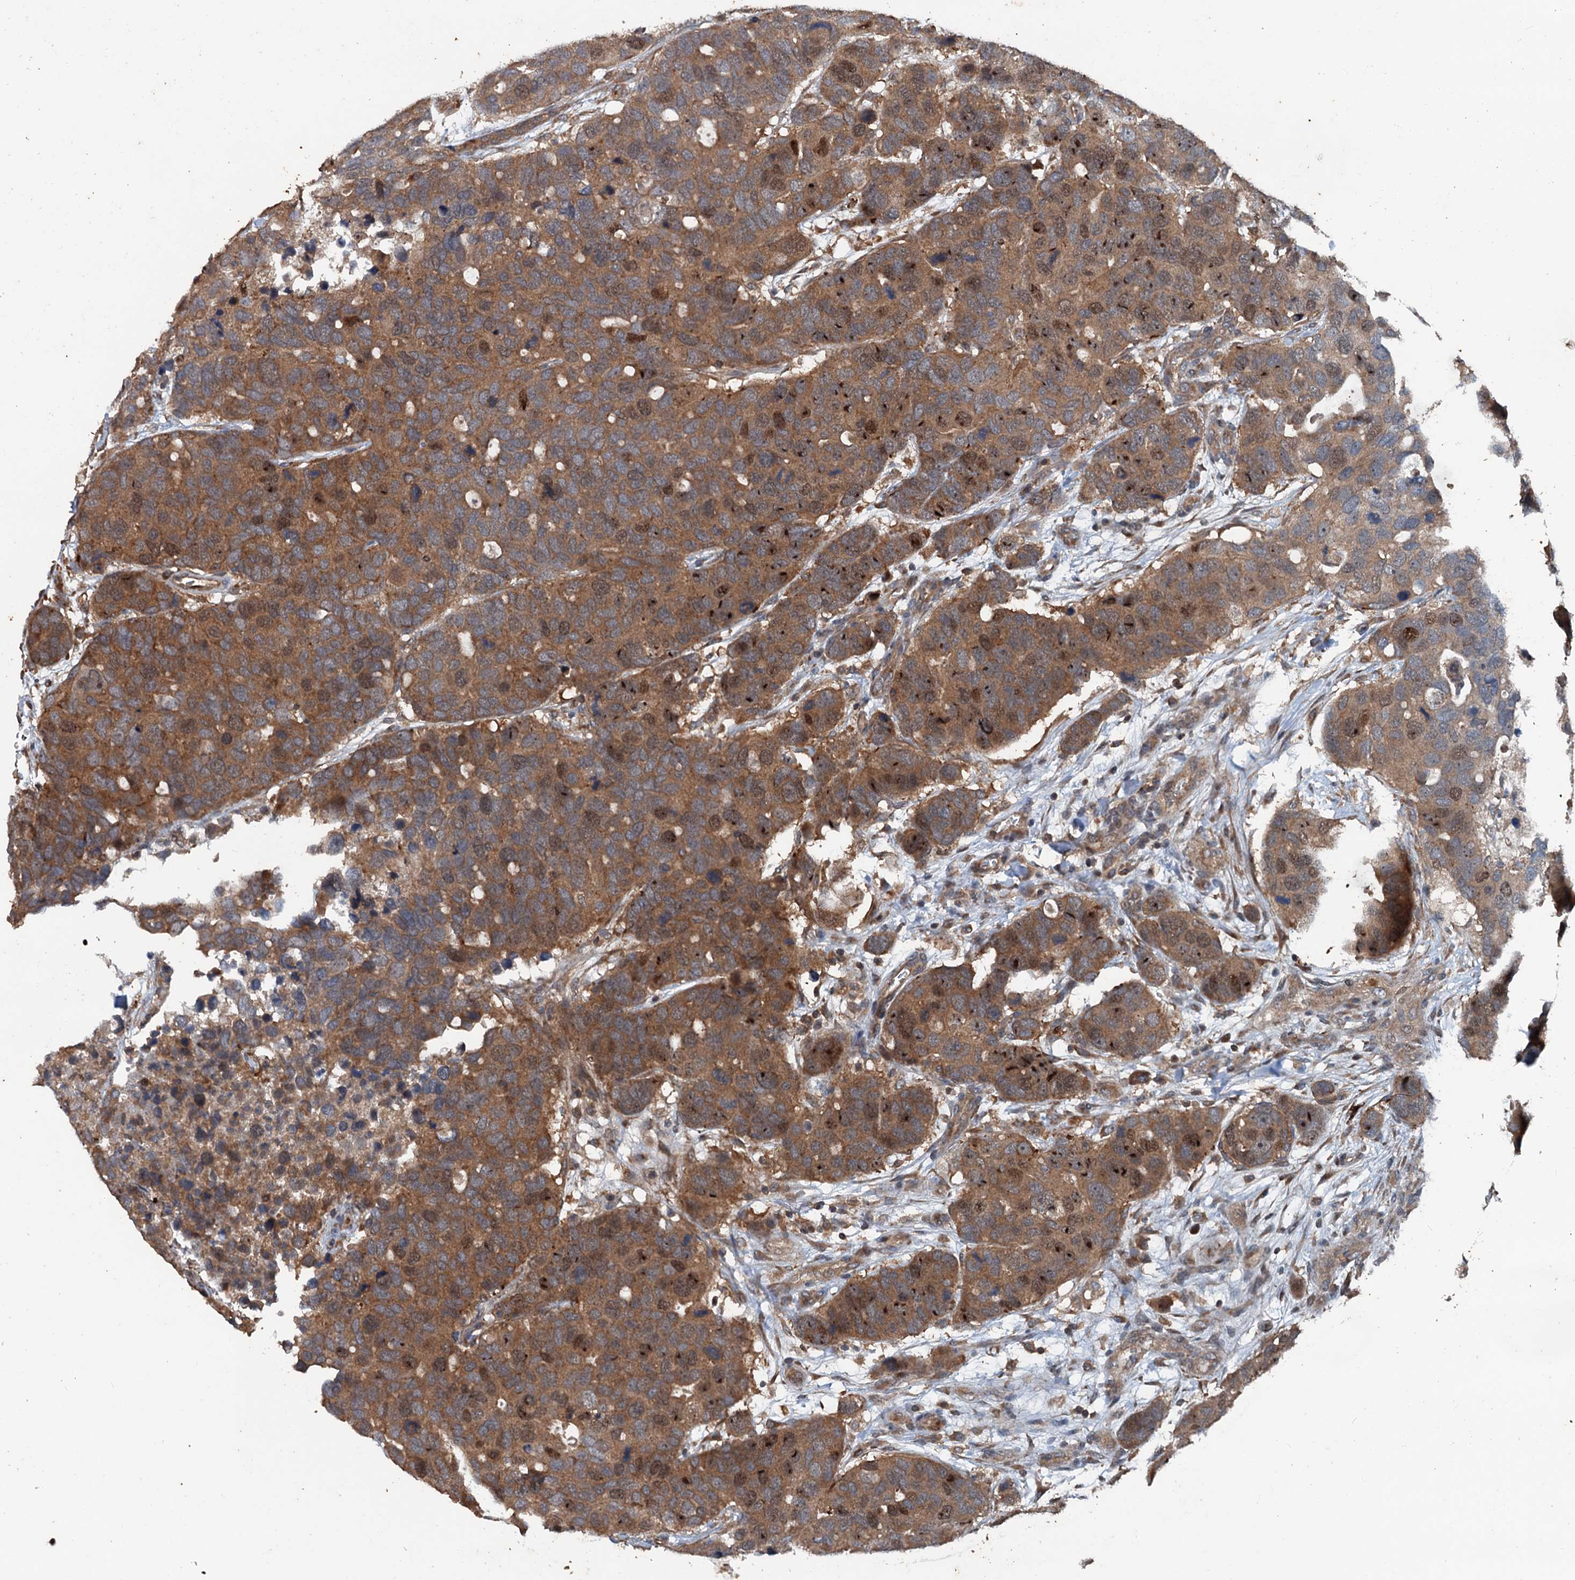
{"staining": {"intensity": "moderate", "quantity": ">75%", "location": "cytoplasmic/membranous,nuclear"}, "tissue": "breast cancer", "cell_type": "Tumor cells", "image_type": "cancer", "snomed": [{"axis": "morphology", "description": "Duct carcinoma"}, {"axis": "topography", "description": "Breast"}], "caption": "Tumor cells reveal moderate cytoplasmic/membranous and nuclear positivity in approximately >75% of cells in breast intraductal carcinoma. The protein is shown in brown color, while the nuclei are stained blue.", "gene": "TEDC1", "patient": {"sex": "female", "age": 83}}